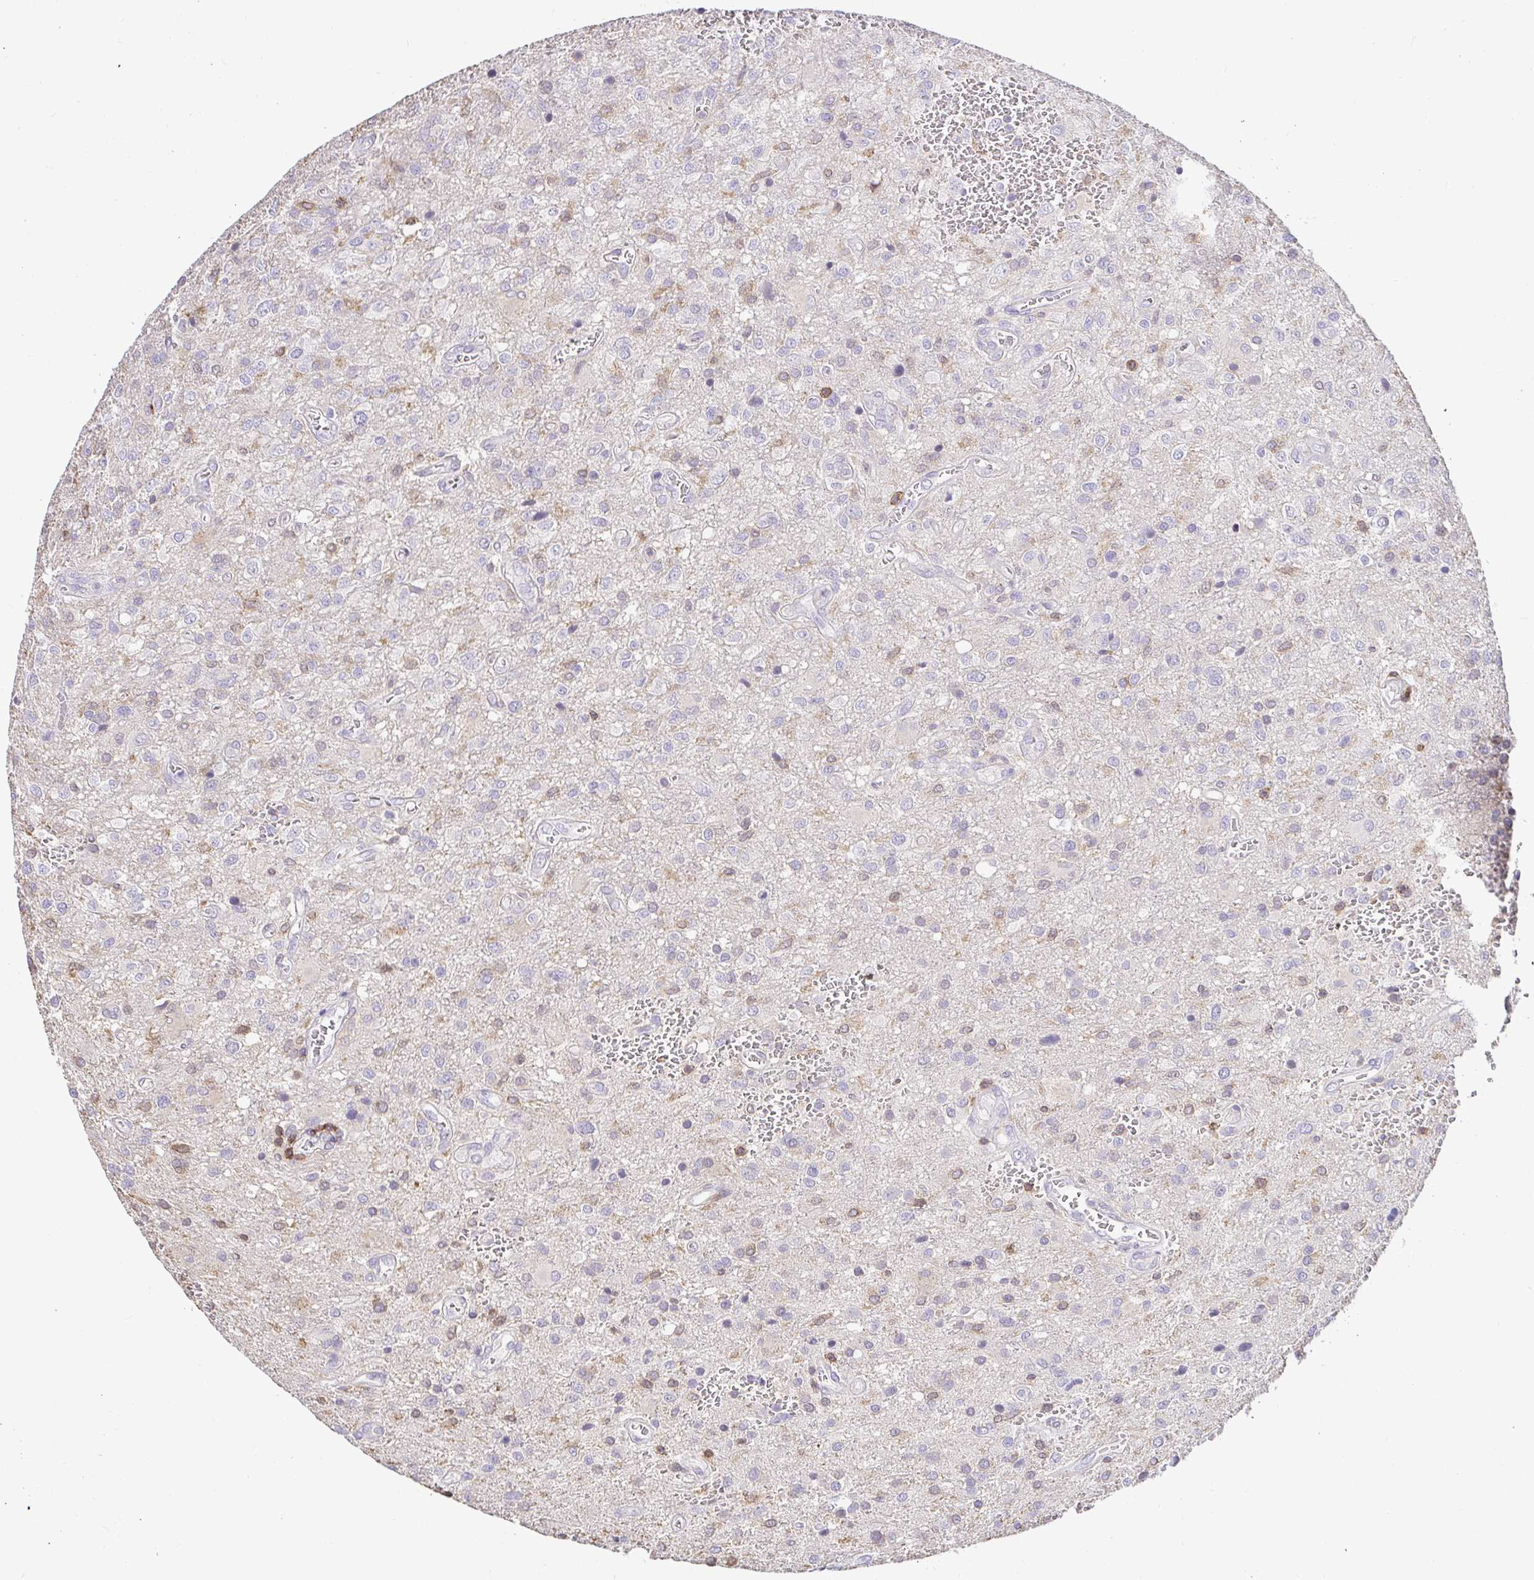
{"staining": {"intensity": "negative", "quantity": "none", "location": "none"}, "tissue": "glioma", "cell_type": "Tumor cells", "image_type": "cancer", "snomed": [{"axis": "morphology", "description": "Glioma, malignant, Low grade"}, {"axis": "topography", "description": "Brain"}], "caption": "Micrograph shows no significant protein positivity in tumor cells of low-grade glioma (malignant).", "gene": "SKAP1", "patient": {"sex": "male", "age": 66}}